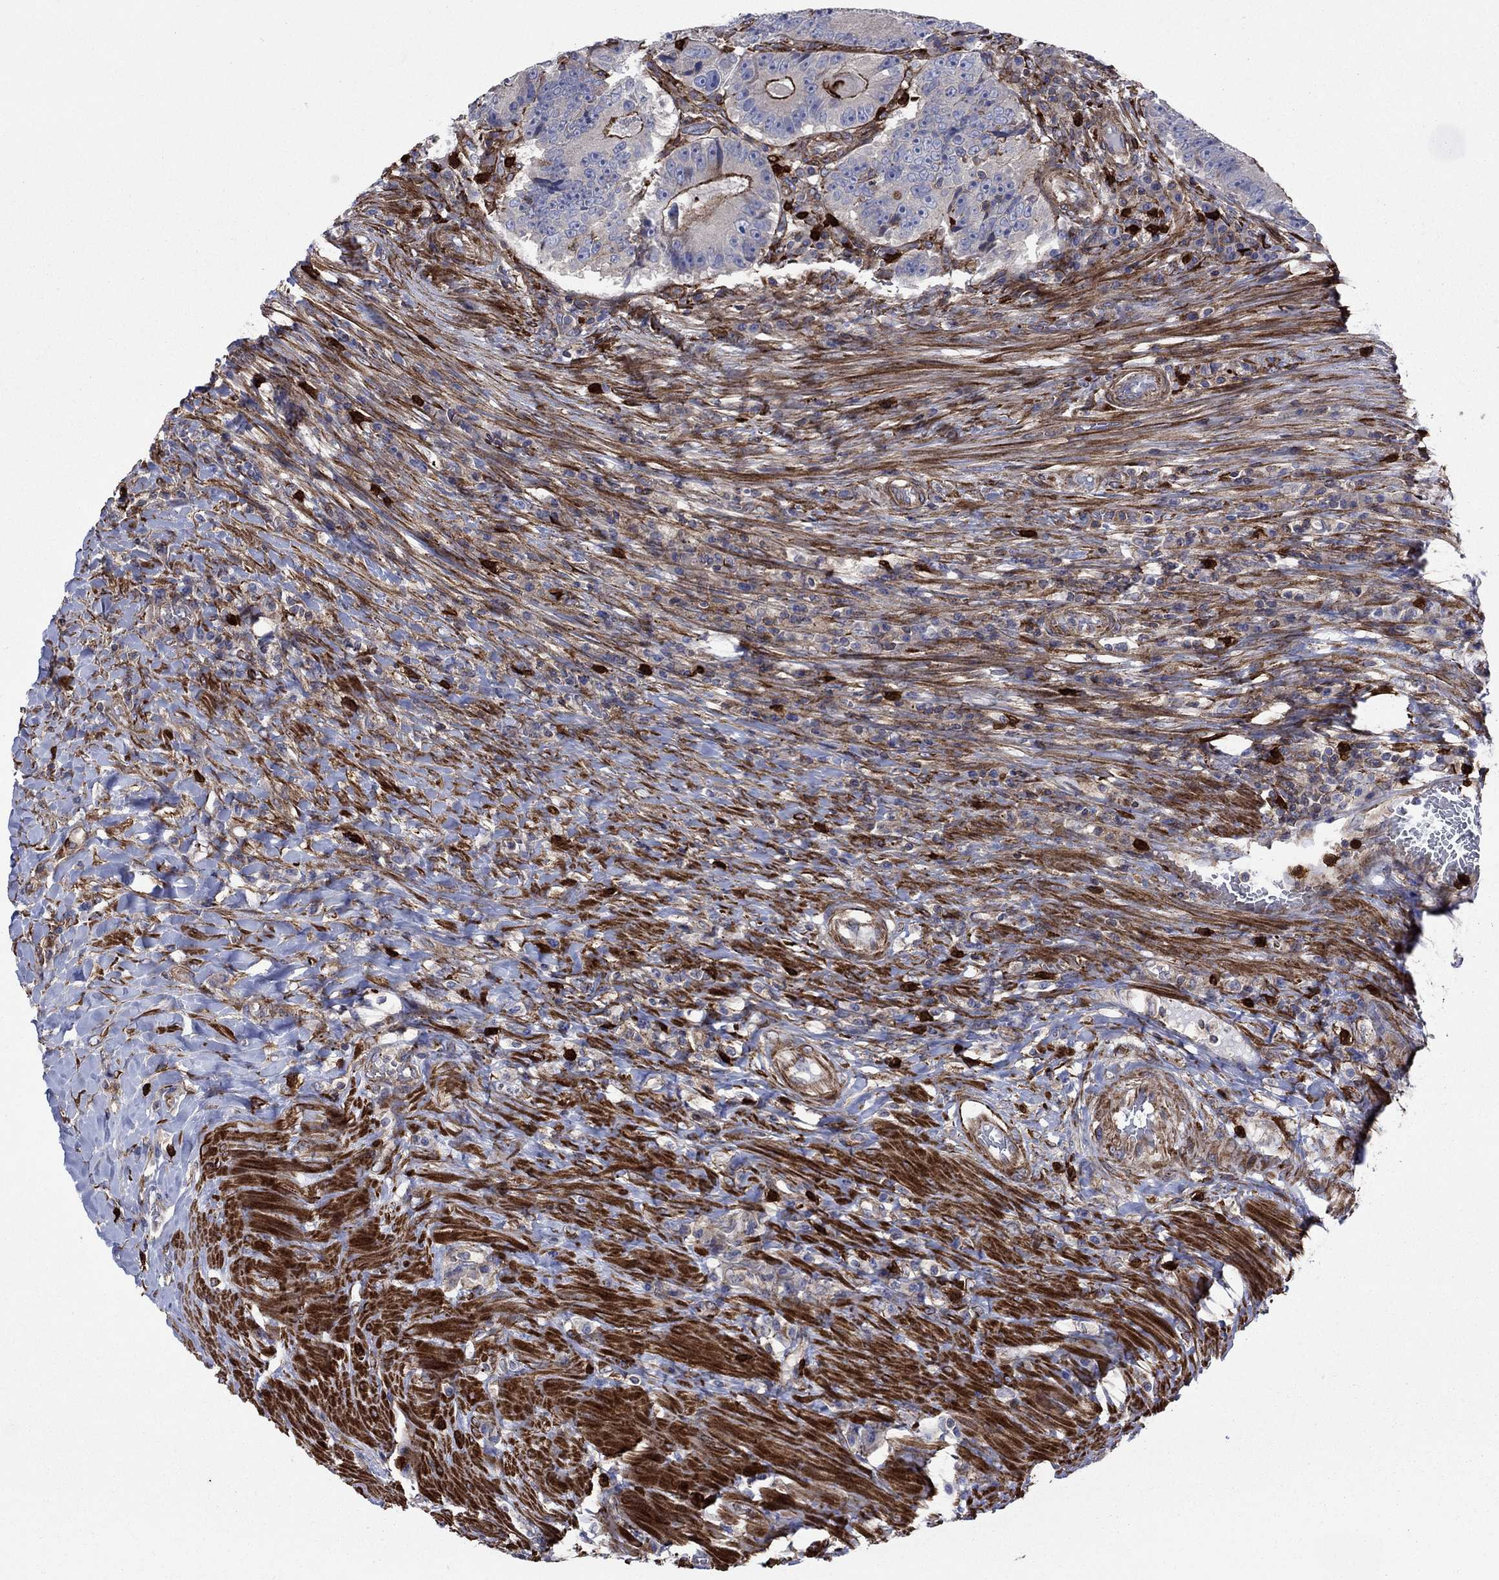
{"staining": {"intensity": "strong", "quantity": "<25%", "location": "cytoplasmic/membranous"}, "tissue": "colorectal cancer", "cell_type": "Tumor cells", "image_type": "cancer", "snomed": [{"axis": "morphology", "description": "Adenocarcinoma, NOS"}, {"axis": "topography", "description": "Colon"}], "caption": "The photomicrograph displays a brown stain indicating the presence of a protein in the cytoplasmic/membranous of tumor cells in adenocarcinoma (colorectal). (Stains: DAB (3,3'-diaminobenzidine) in brown, nuclei in blue, Microscopy: brightfield microscopy at high magnification).", "gene": "PAG1", "patient": {"sex": "female", "age": 86}}